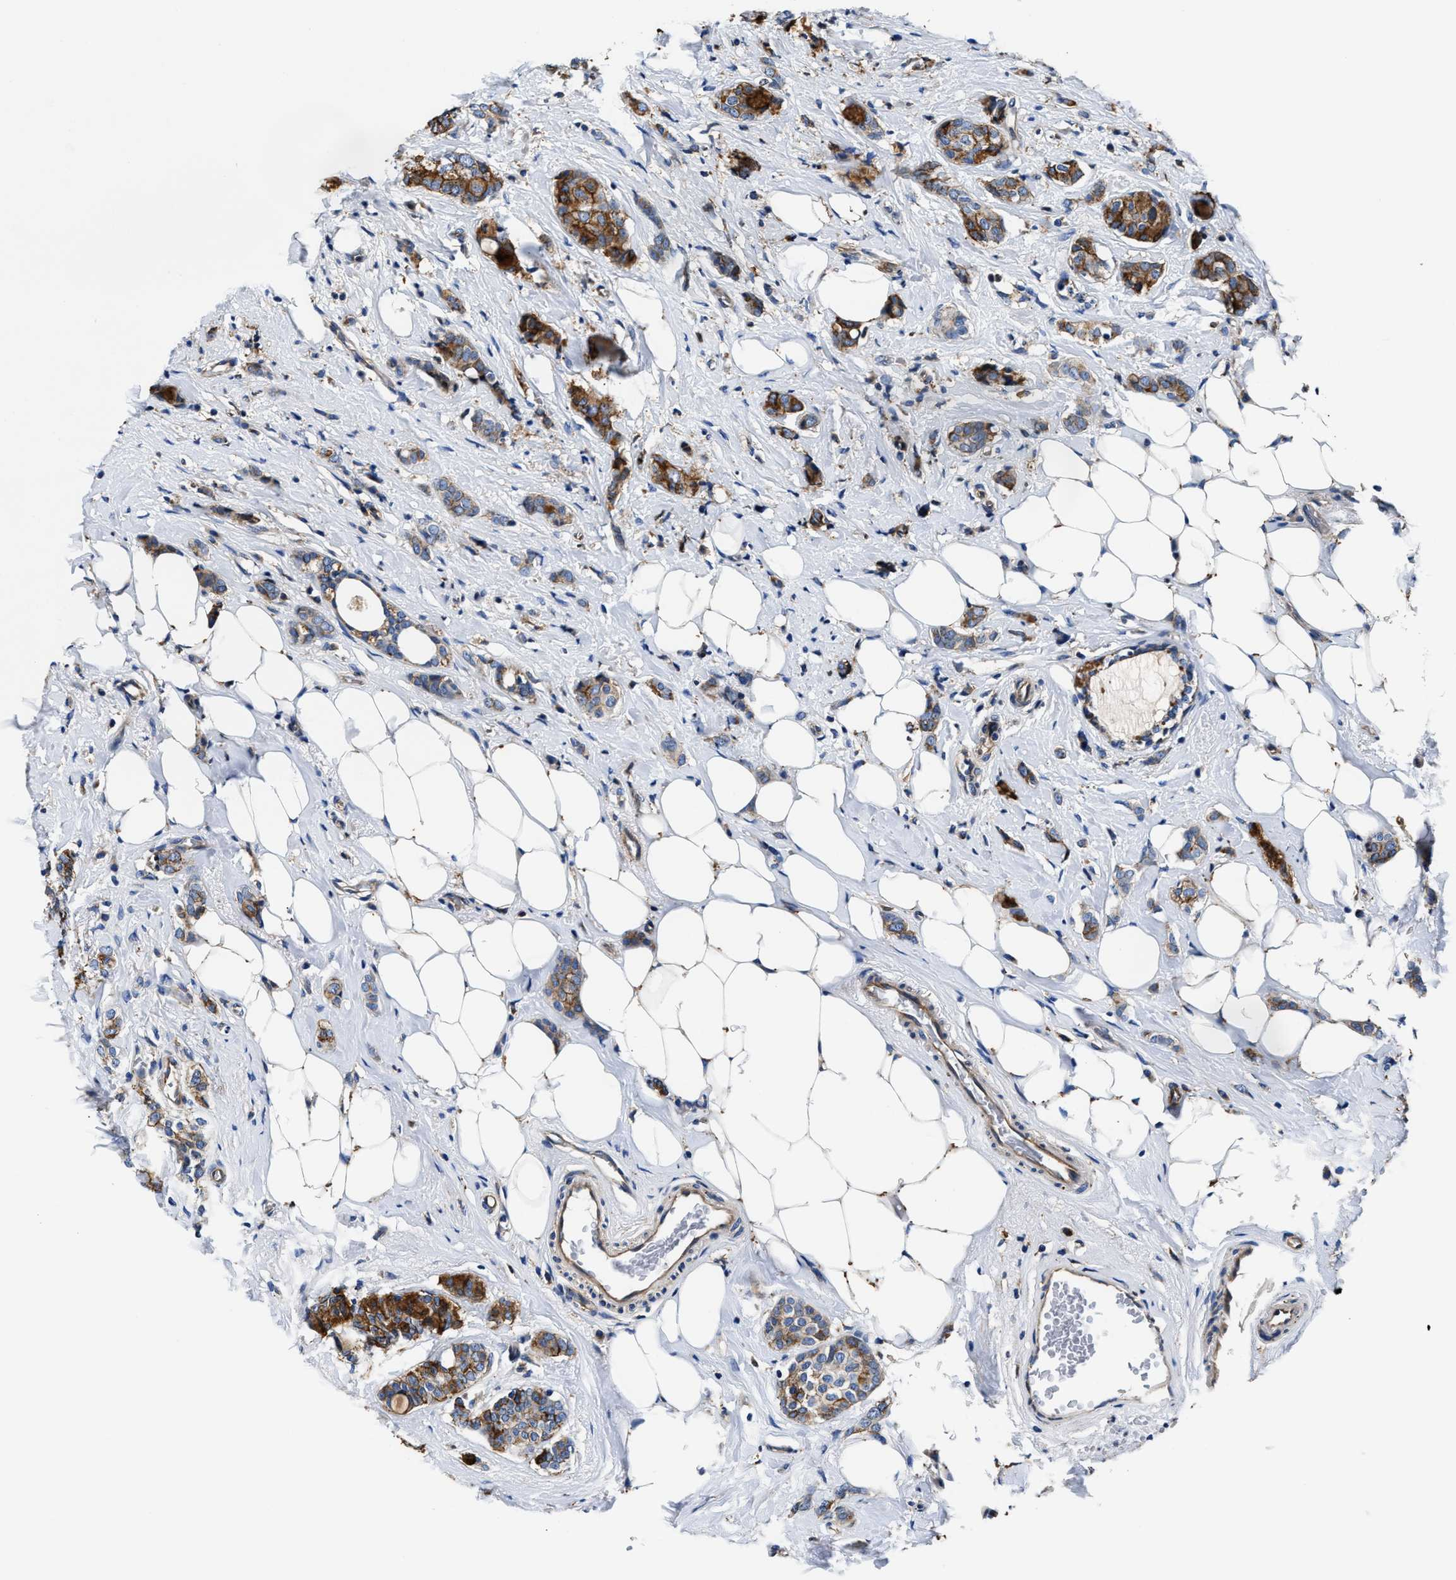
{"staining": {"intensity": "moderate", "quantity": ">75%", "location": "cytoplasmic/membranous"}, "tissue": "breast cancer", "cell_type": "Tumor cells", "image_type": "cancer", "snomed": [{"axis": "morphology", "description": "Lobular carcinoma"}, {"axis": "topography", "description": "Breast"}], "caption": "Protein expression analysis of breast lobular carcinoma exhibits moderate cytoplasmic/membranous staining in about >75% of tumor cells.", "gene": "PPP1R9B", "patient": {"sex": "female", "age": 60}}